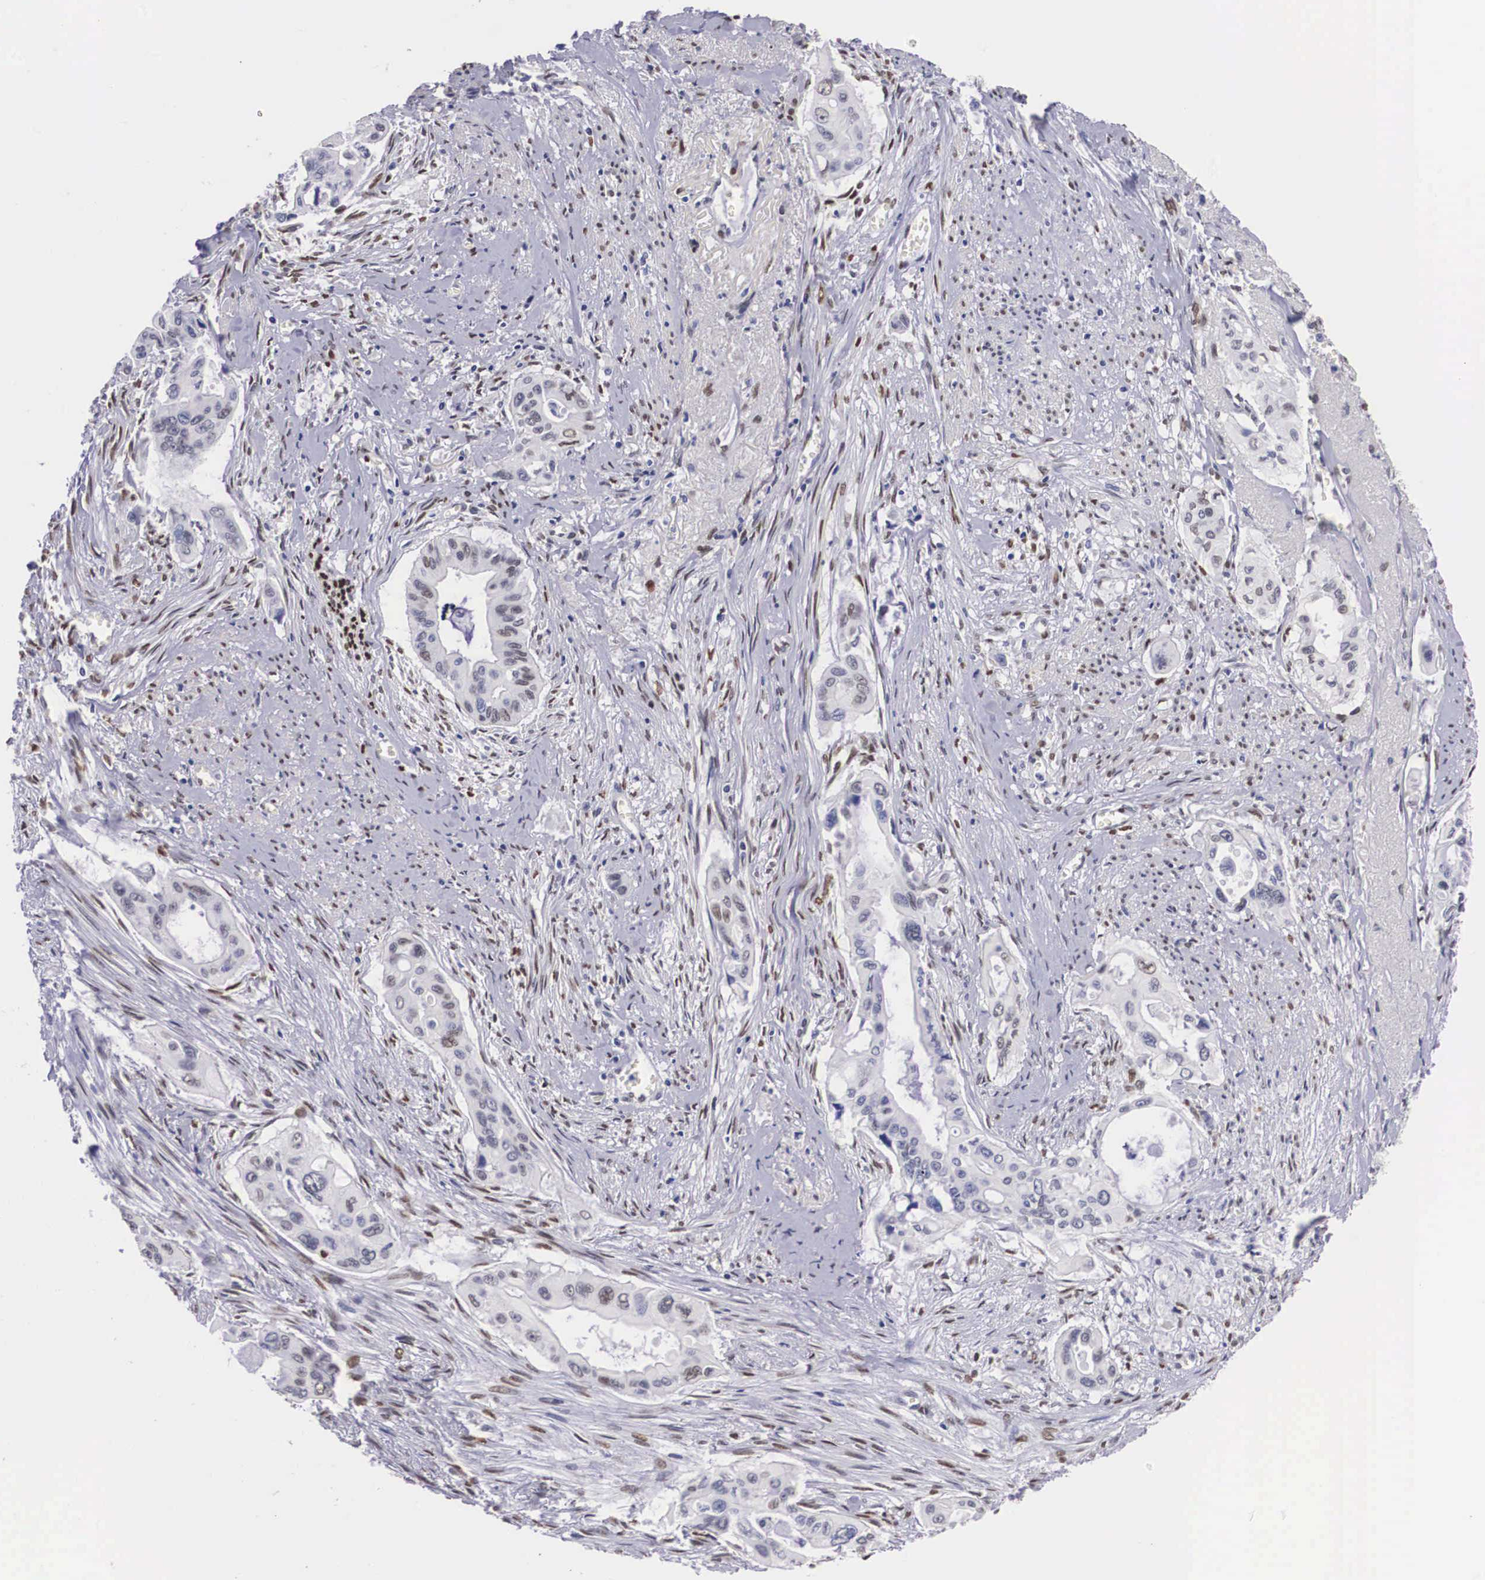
{"staining": {"intensity": "weak", "quantity": "<25%", "location": "nuclear"}, "tissue": "pancreatic cancer", "cell_type": "Tumor cells", "image_type": "cancer", "snomed": [{"axis": "morphology", "description": "Adenocarcinoma, NOS"}, {"axis": "topography", "description": "Pancreas"}], "caption": "There is no significant expression in tumor cells of pancreatic cancer (adenocarcinoma).", "gene": "KHDRBS3", "patient": {"sex": "male", "age": 77}}